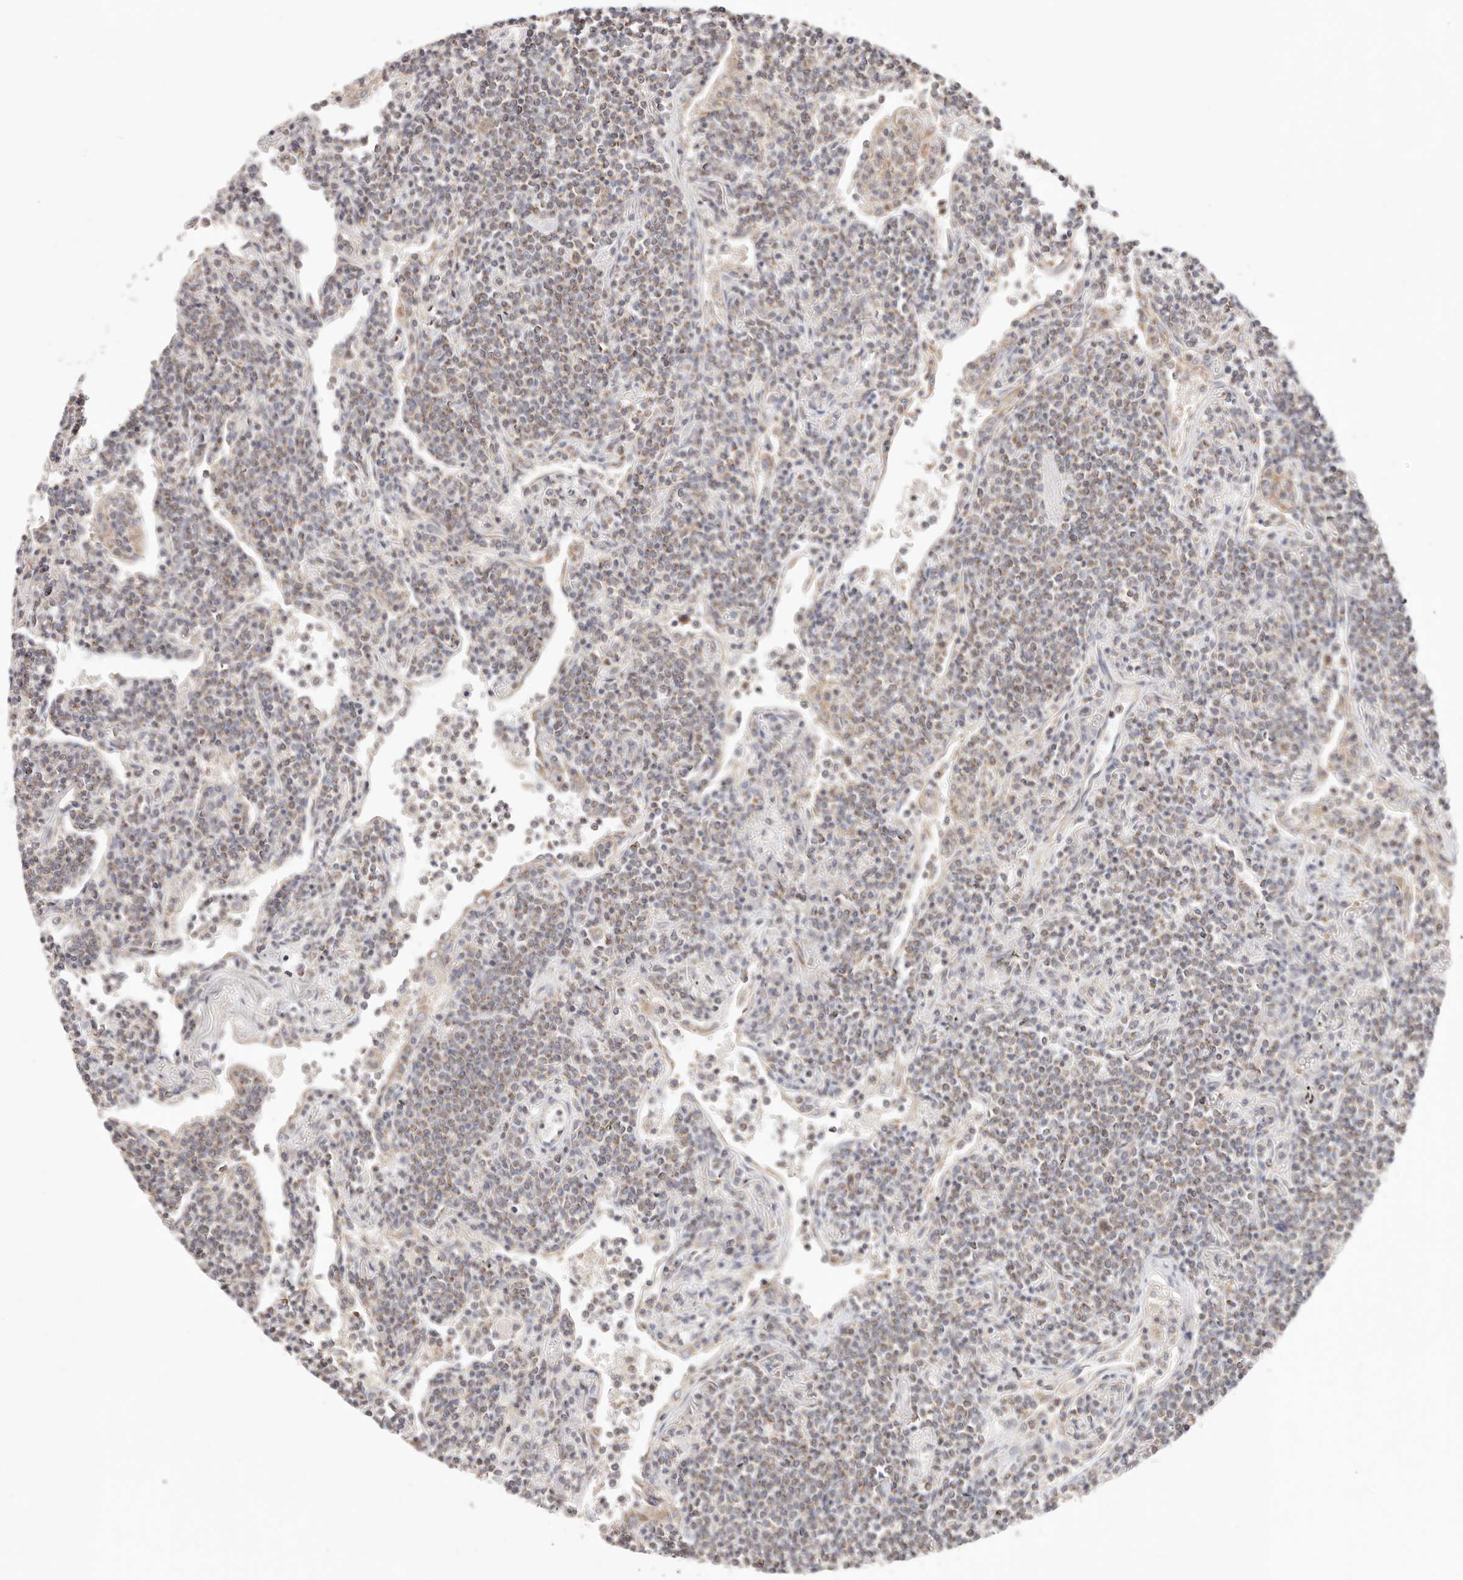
{"staining": {"intensity": "weak", "quantity": "25%-75%", "location": "cytoplasmic/membranous"}, "tissue": "lymphoma", "cell_type": "Tumor cells", "image_type": "cancer", "snomed": [{"axis": "morphology", "description": "Malignant lymphoma, non-Hodgkin's type, Low grade"}, {"axis": "topography", "description": "Lung"}], "caption": "Protein expression analysis of human lymphoma reveals weak cytoplasmic/membranous staining in about 25%-75% of tumor cells.", "gene": "KCMF1", "patient": {"sex": "female", "age": 71}}